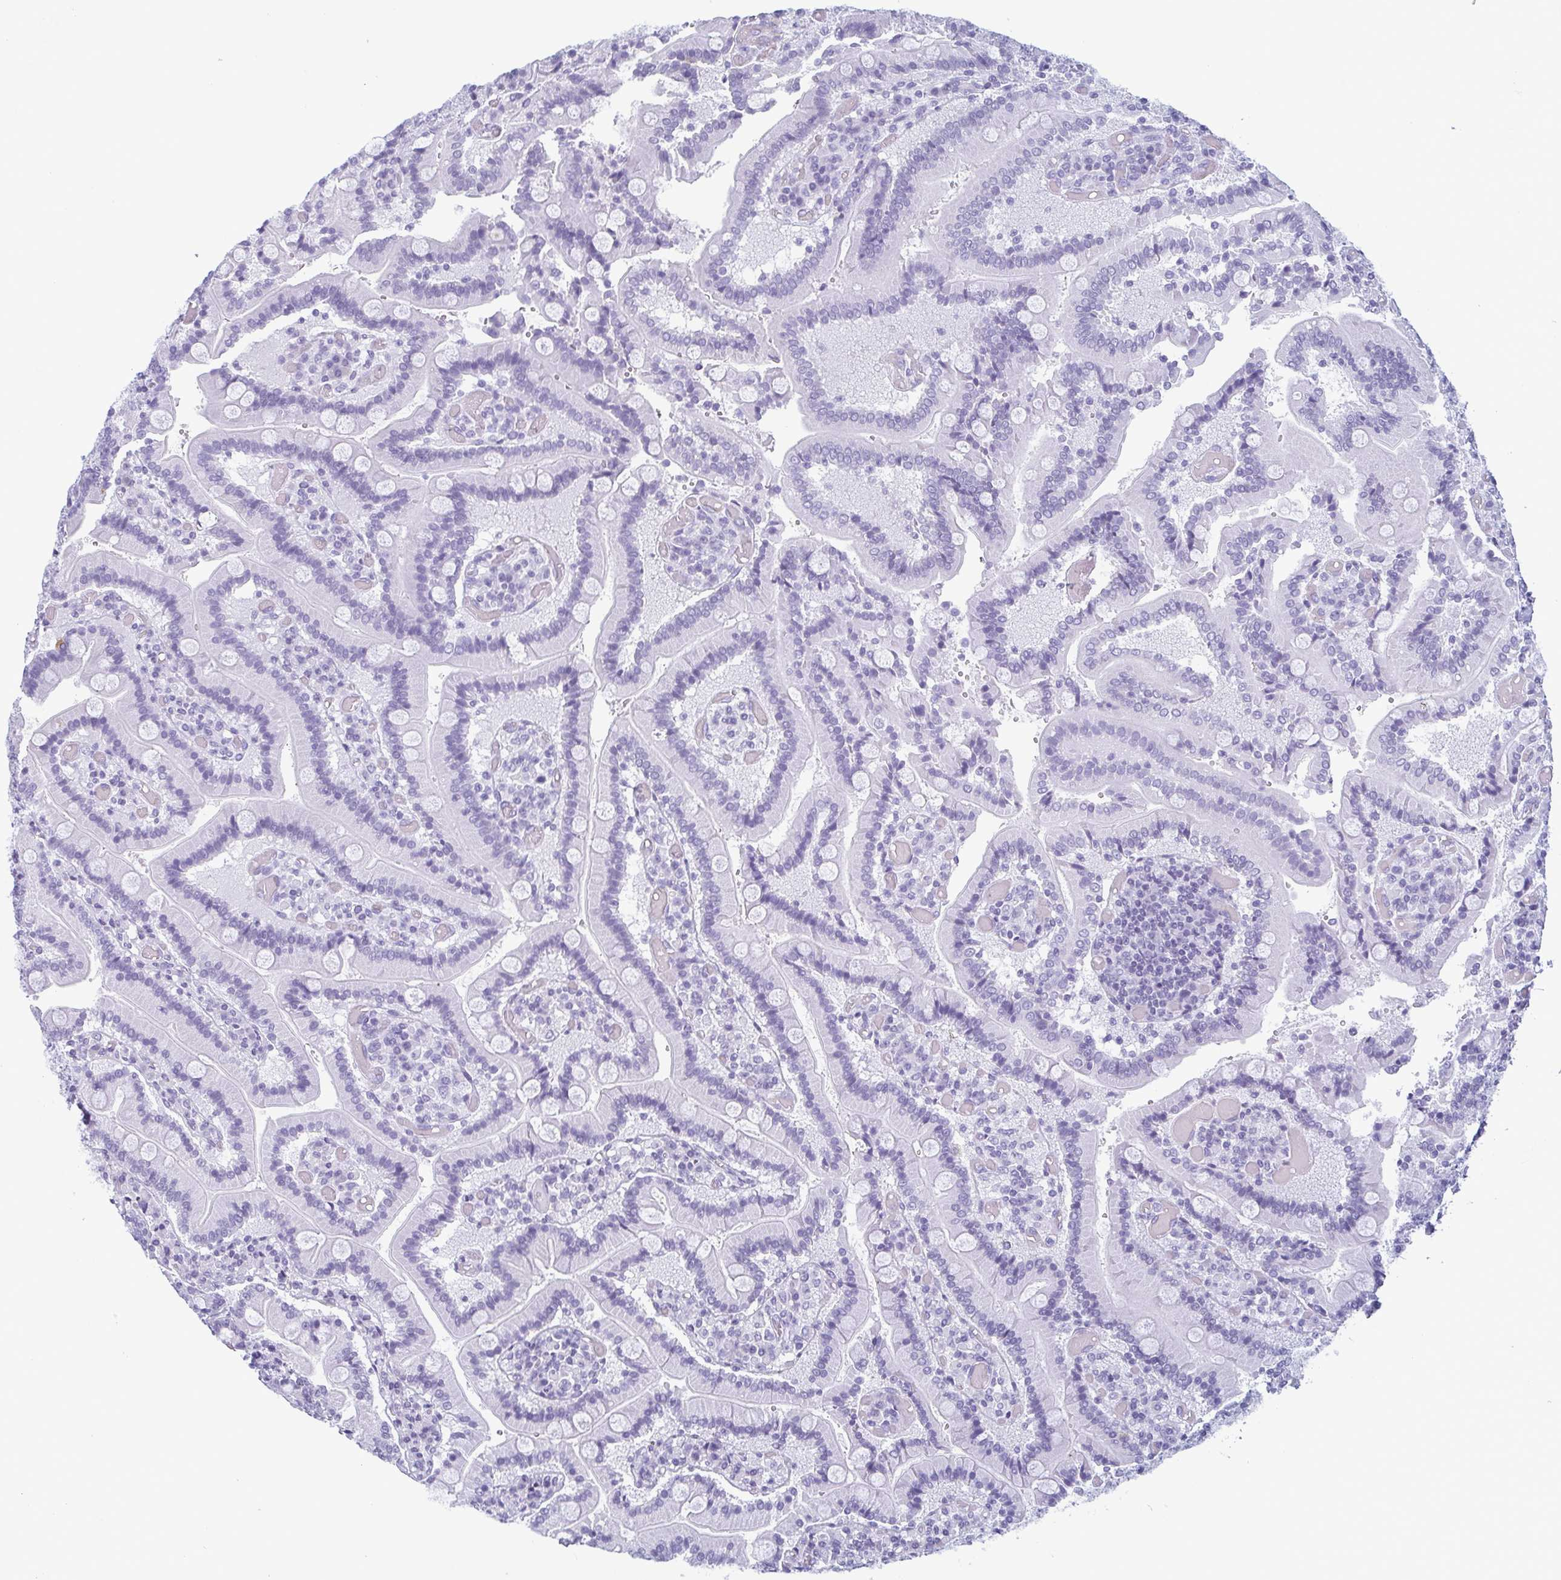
{"staining": {"intensity": "negative", "quantity": "none", "location": "none"}, "tissue": "duodenum", "cell_type": "Glandular cells", "image_type": "normal", "snomed": [{"axis": "morphology", "description": "Normal tissue, NOS"}, {"axis": "topography", "description": "Duodenum"}], "caption": "DAB immunohistochemical staining of benign human duodenum exhibits no significant expression in glandular cells.", "gene": "ECM1", "patient": {"sex": "female", "age": 62}}